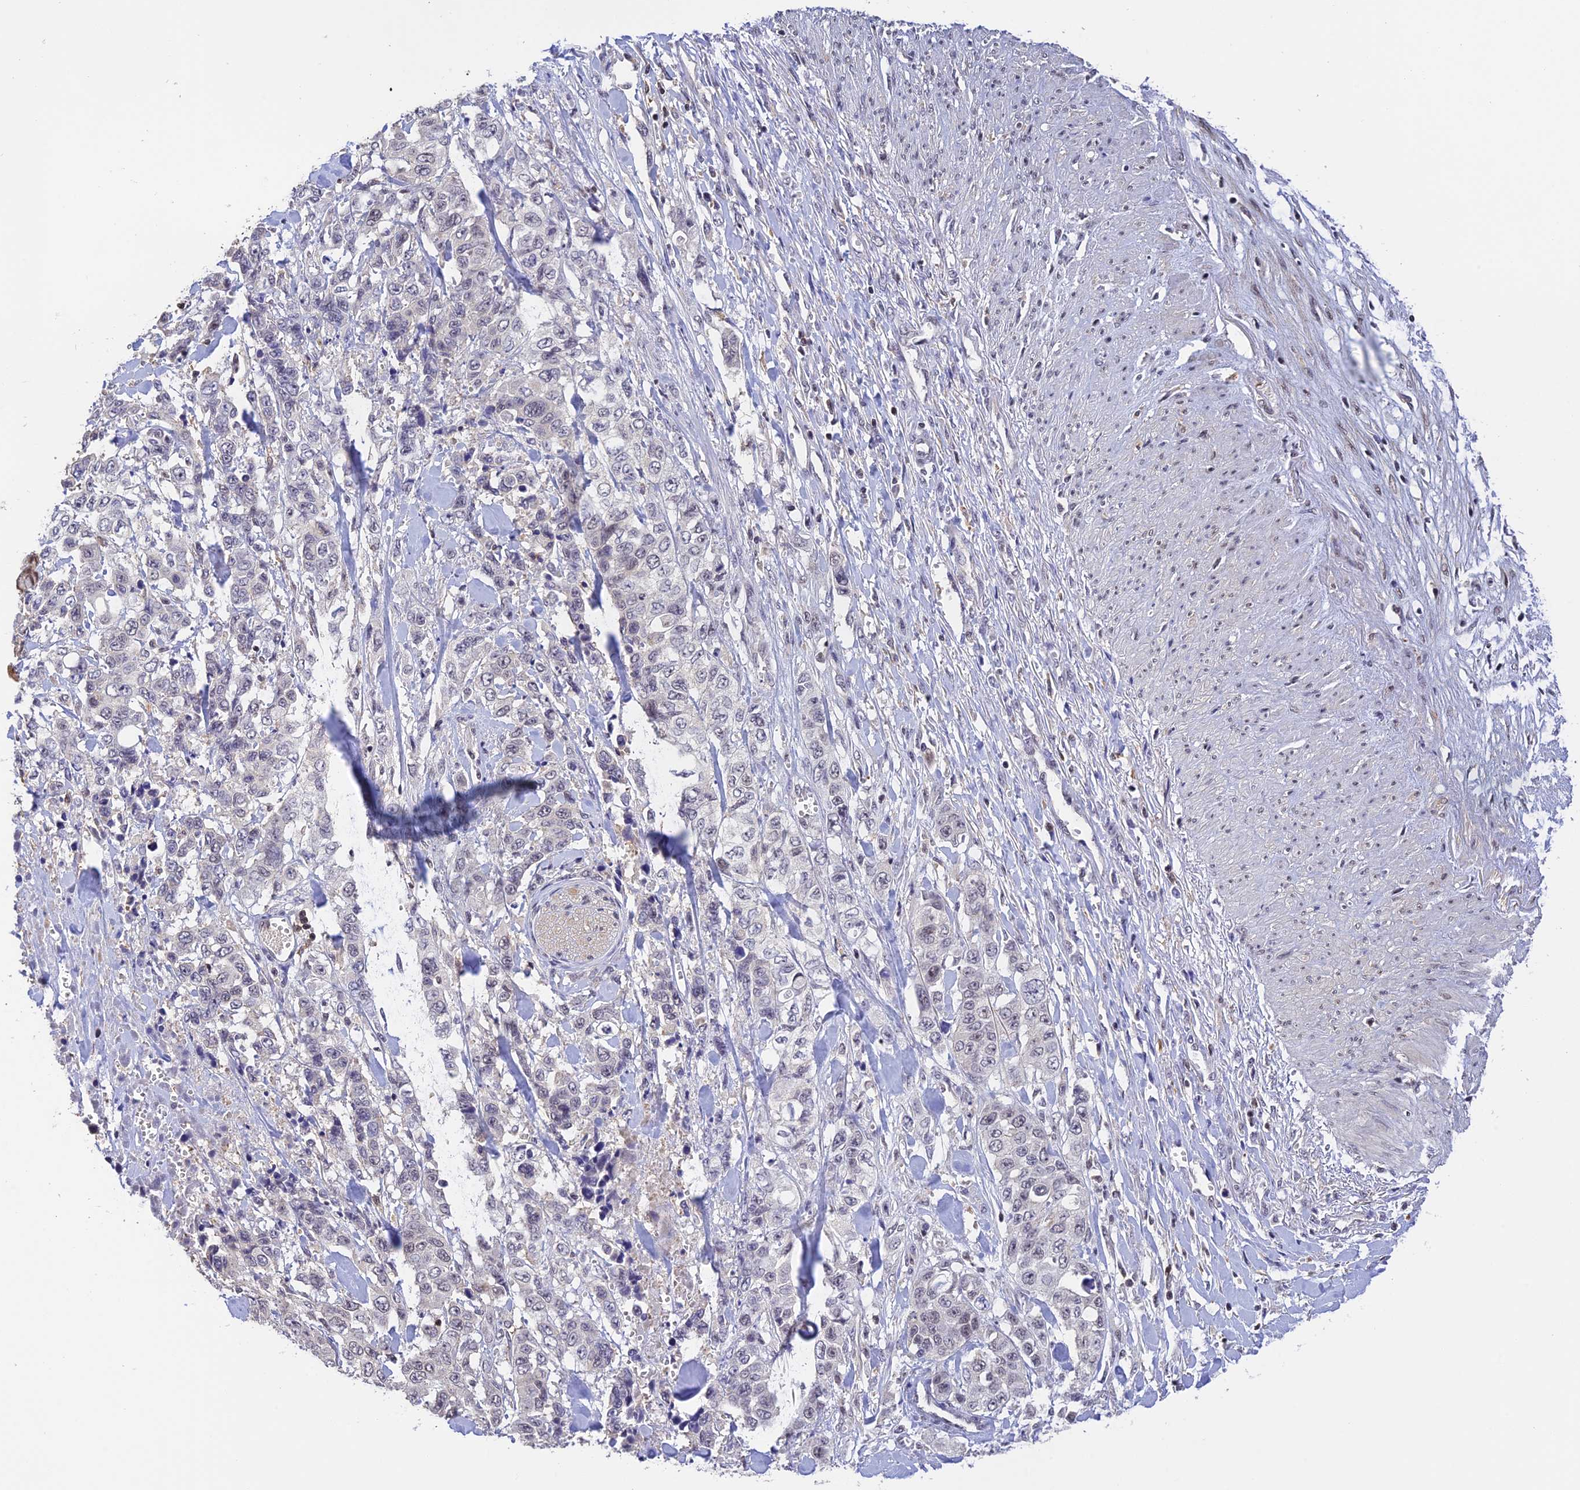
{"staining": {"intensity": "weak", "quantity": "25%-75%", "location": "nuclear"}, "tissue": "stomach cancer", "cell_type": "Tumor cells", "image_type": "cancer", "snomed": [{"axis": "morphology", "description": "Adenocarcinoma, NOS"}, {"axis": "topography", "description": "Stomach, upper"}], "caption": "An immunohistochemistry (IHC) photomicrograph of neoplastic tissue is shown. Protein staining in brown highlights weak nuclear positivity in stomach cancer within tumor cells.", "gene": "THAP11", "patient": {"sex": "male", "age": 62}}